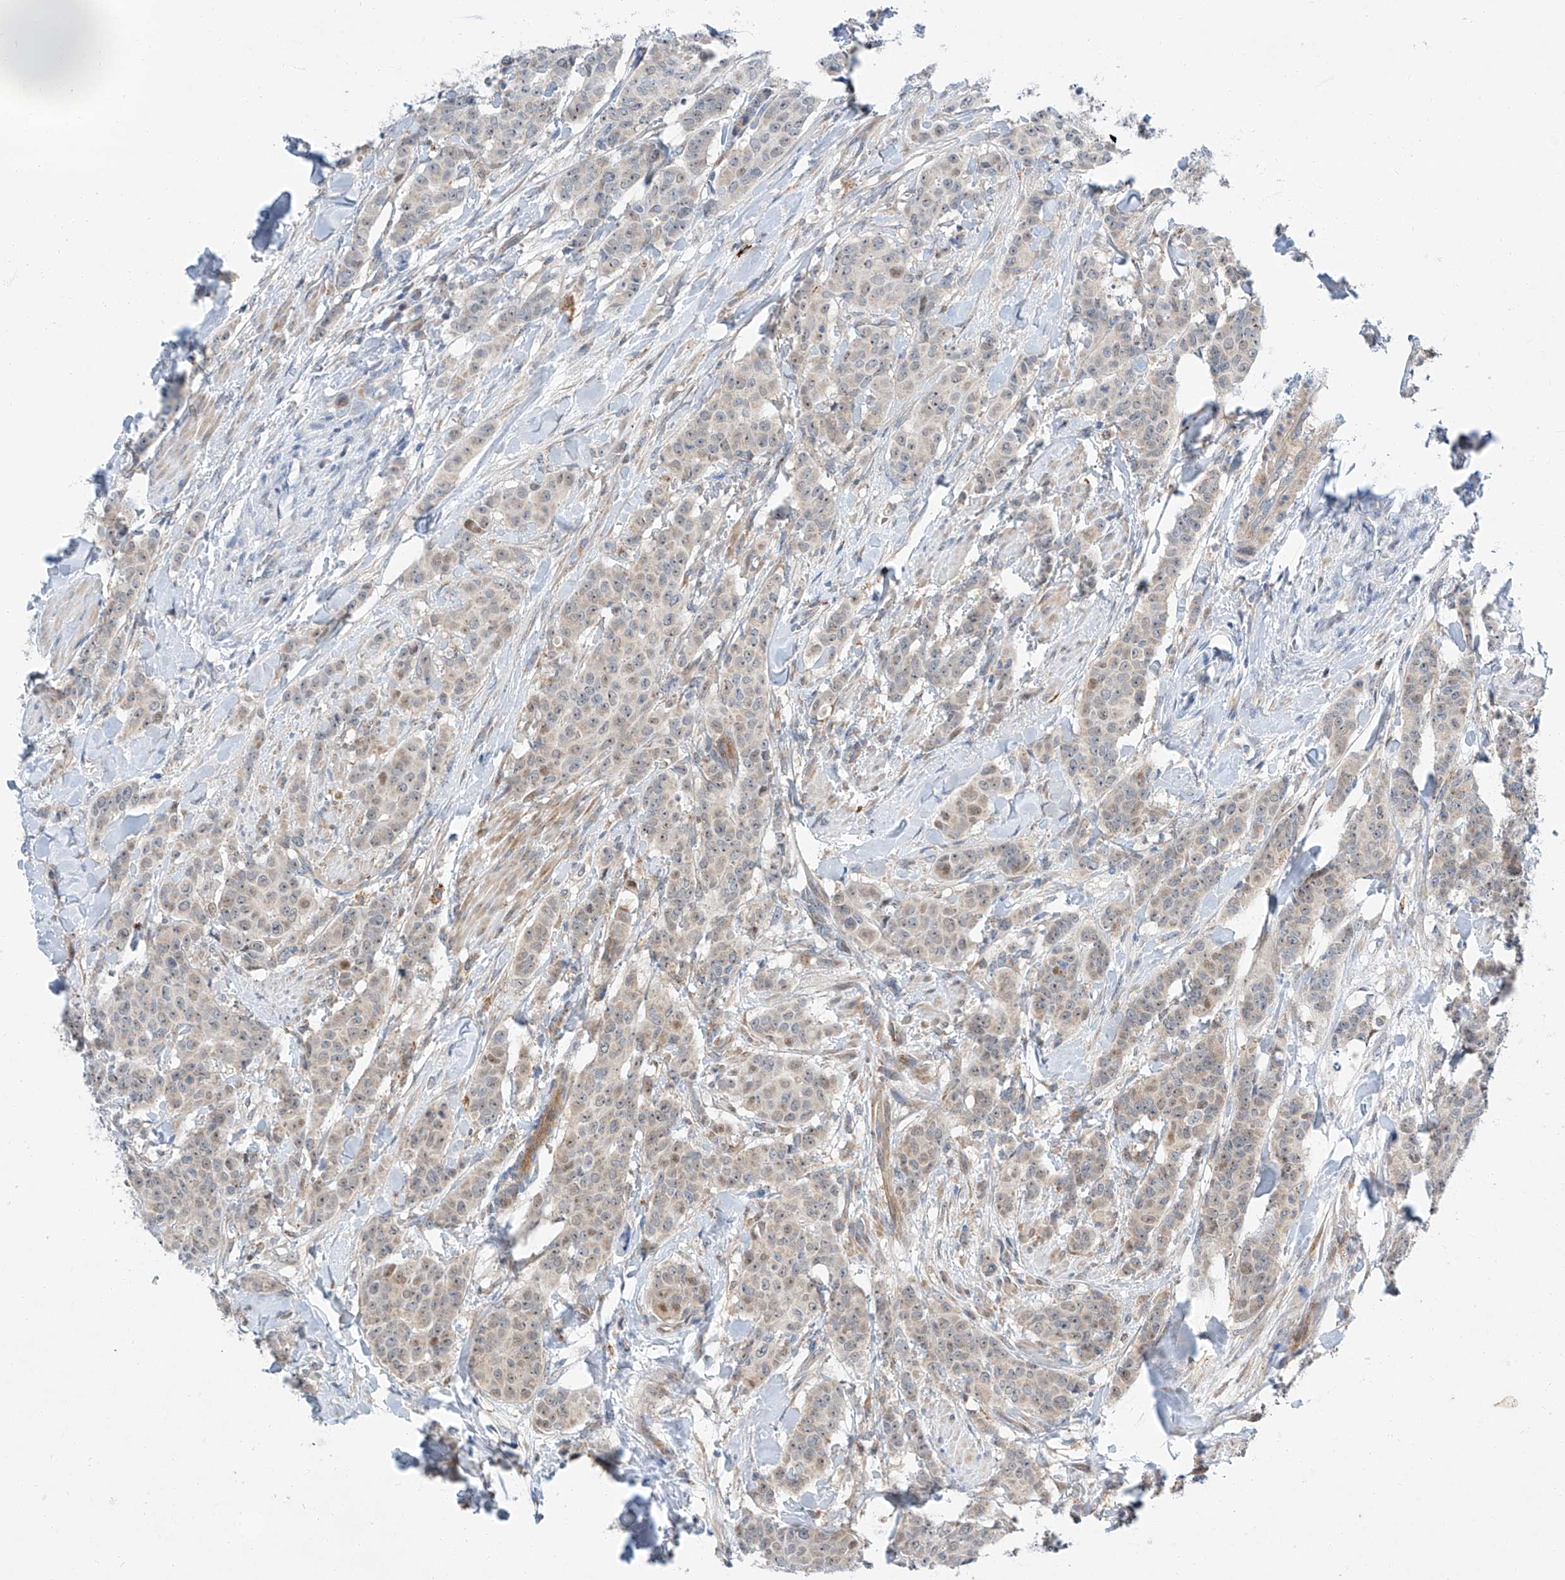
{"staining": {"intensity": "weak", "quantity": "<25%", "location": "nuclear"}, "tissue": "breast cancer", "cell_type": "Tumor cells", "image_type": "cancer", "snomed": [{"axis": "morphology", "description": "Duct carcinoma"}, {"axis": "topography", "description": "Breast"}], "caption": "An IHC photomicrograph of breast invasive ductal carcinoma is shown. There is no staining in tumor cells of breast invasive ductal carcinoma.", "gene": "CLDND1", "patient": {"sex": "female", "age": 40}}